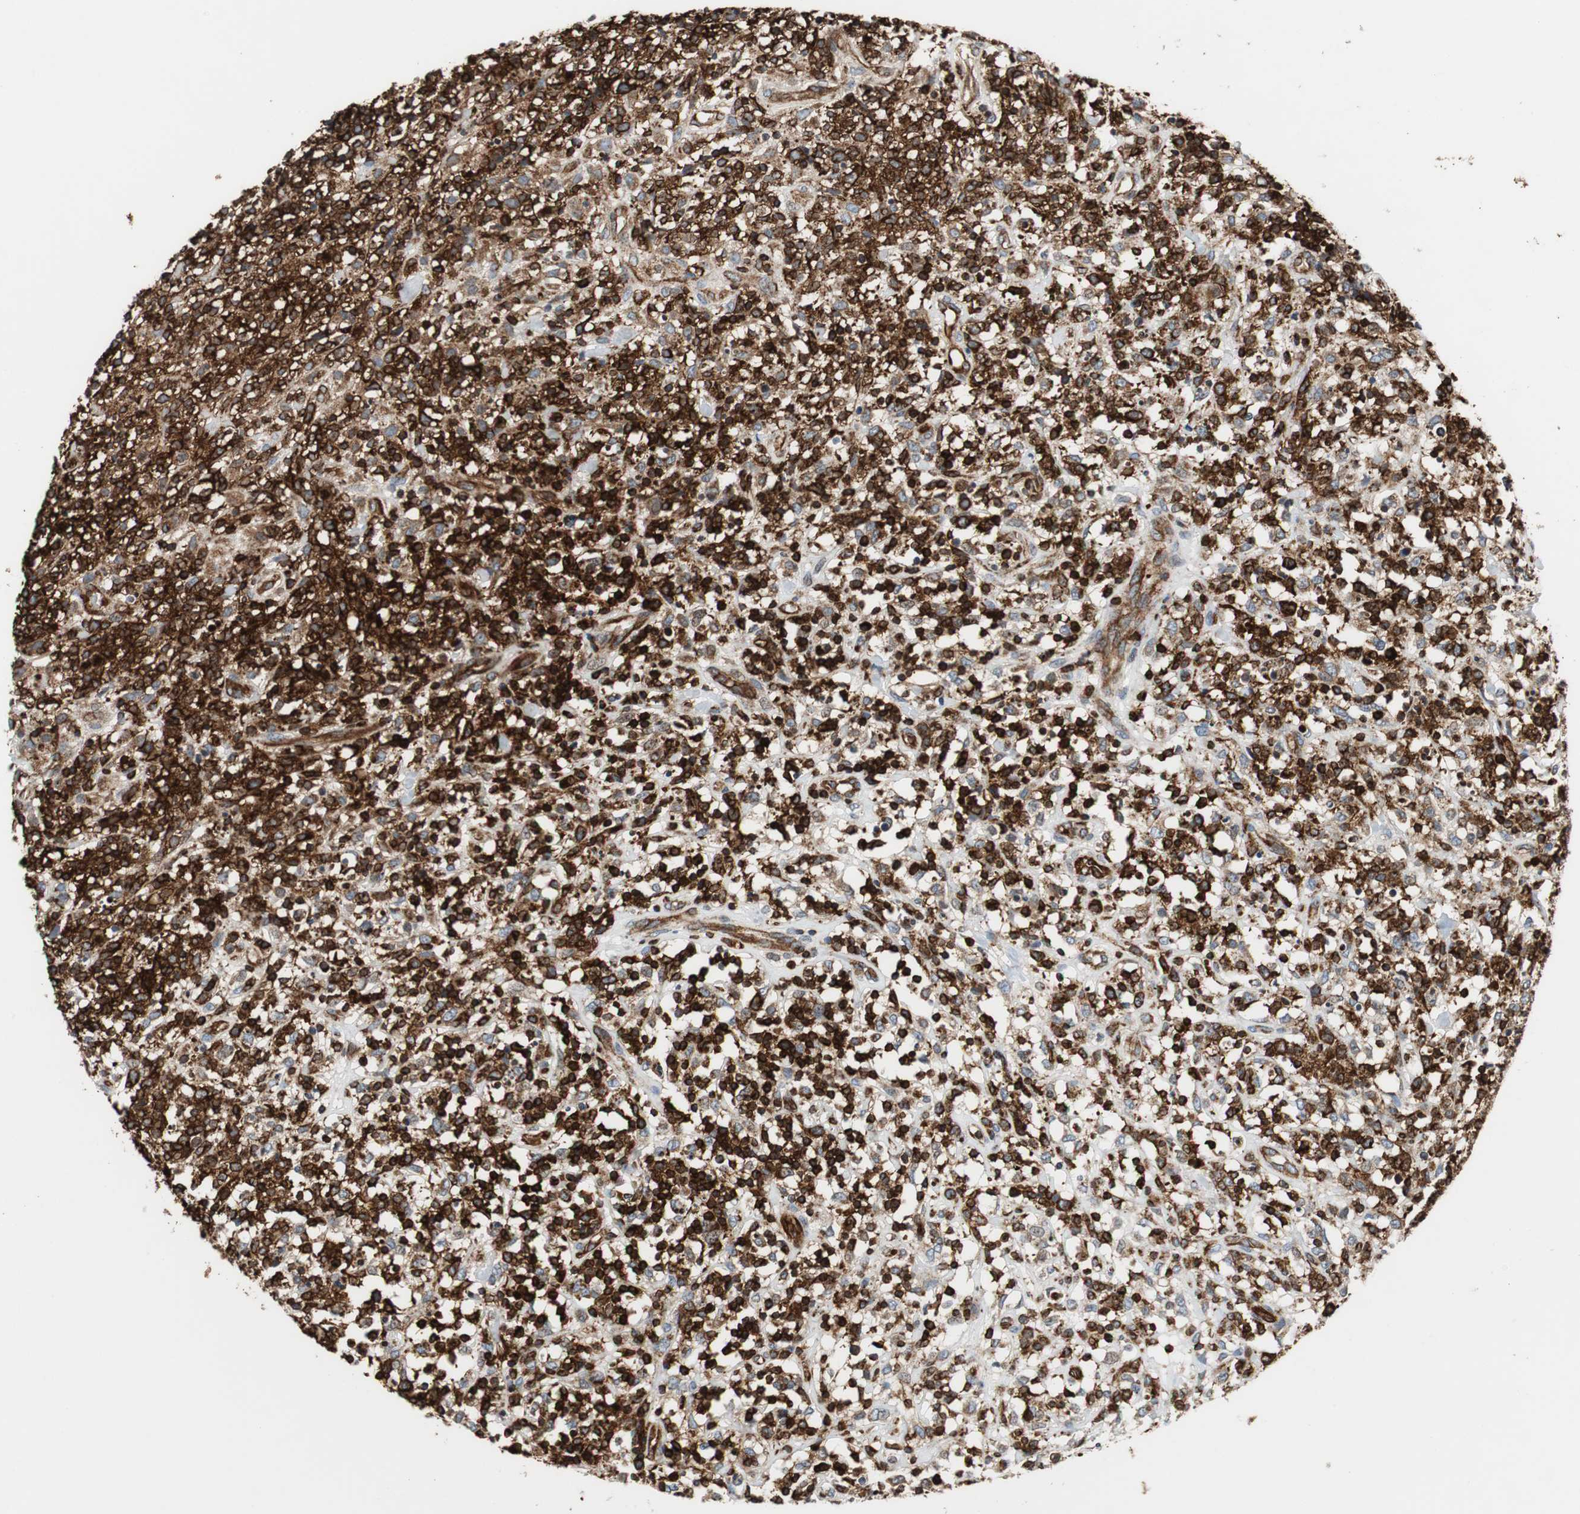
{"staining": {"intensity": "strong", "quantity": ">75%", "location": "cytoplasmic/membranous"}, "tissue": "lymphoma", "cell_type": "Tumor cells", "image_type": "cancer", "snomed": [{"axis": "morphology", "description": "Malignant lymphoma, non-Hodgkin's type, High grade"}, {"axis": "topography", "description": "Lymph node"}], "caption": "Protein staining displays strong cytoplasmic/membranous positivity in approximately >75% of tumor cells in lymphoma.", "gene": "TUBA4A", "patient": {"sex": "female", "age": 73}}